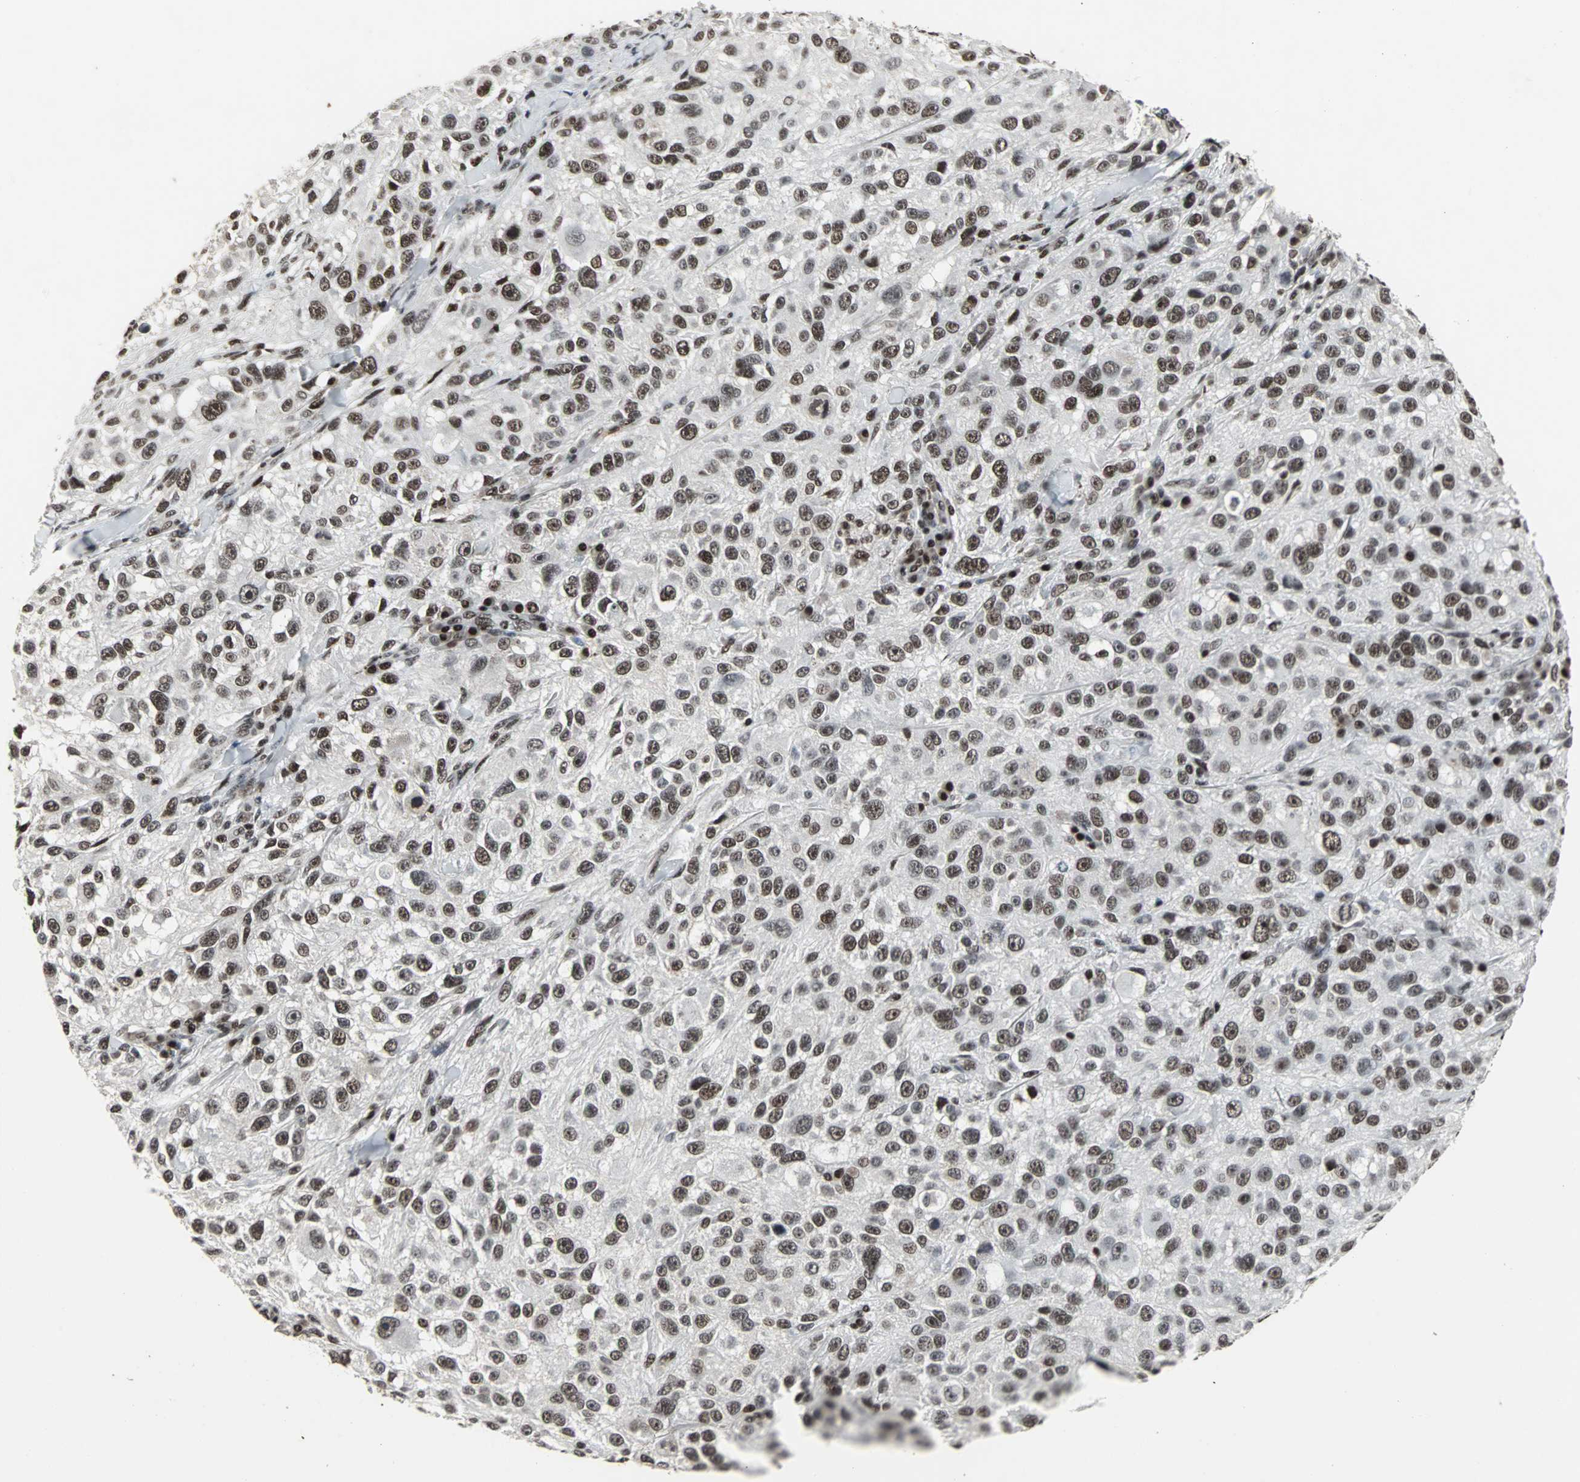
{"staining": {"intensity": "moderate", "quantity": ">75%", "location": "nuclear"}, "tissue": "melanoma", "cell_type": "Tumor cells", "image_type": "cancer", "snomed": [{"axis": "morphology", "description": "Necrosis, NOS"}, {"axis": "morphology", "description": "Malignant melanoma, NOS"}, {"axis": "topography", "description": "Skin"}], "caption": "The micrograph reveals staining of malignant melanoma, revealing moderate nuclear protein expression (brown color) within tumor cells.", "gene": "PNKP", "patient": {"sex": "female", "age": 87}}